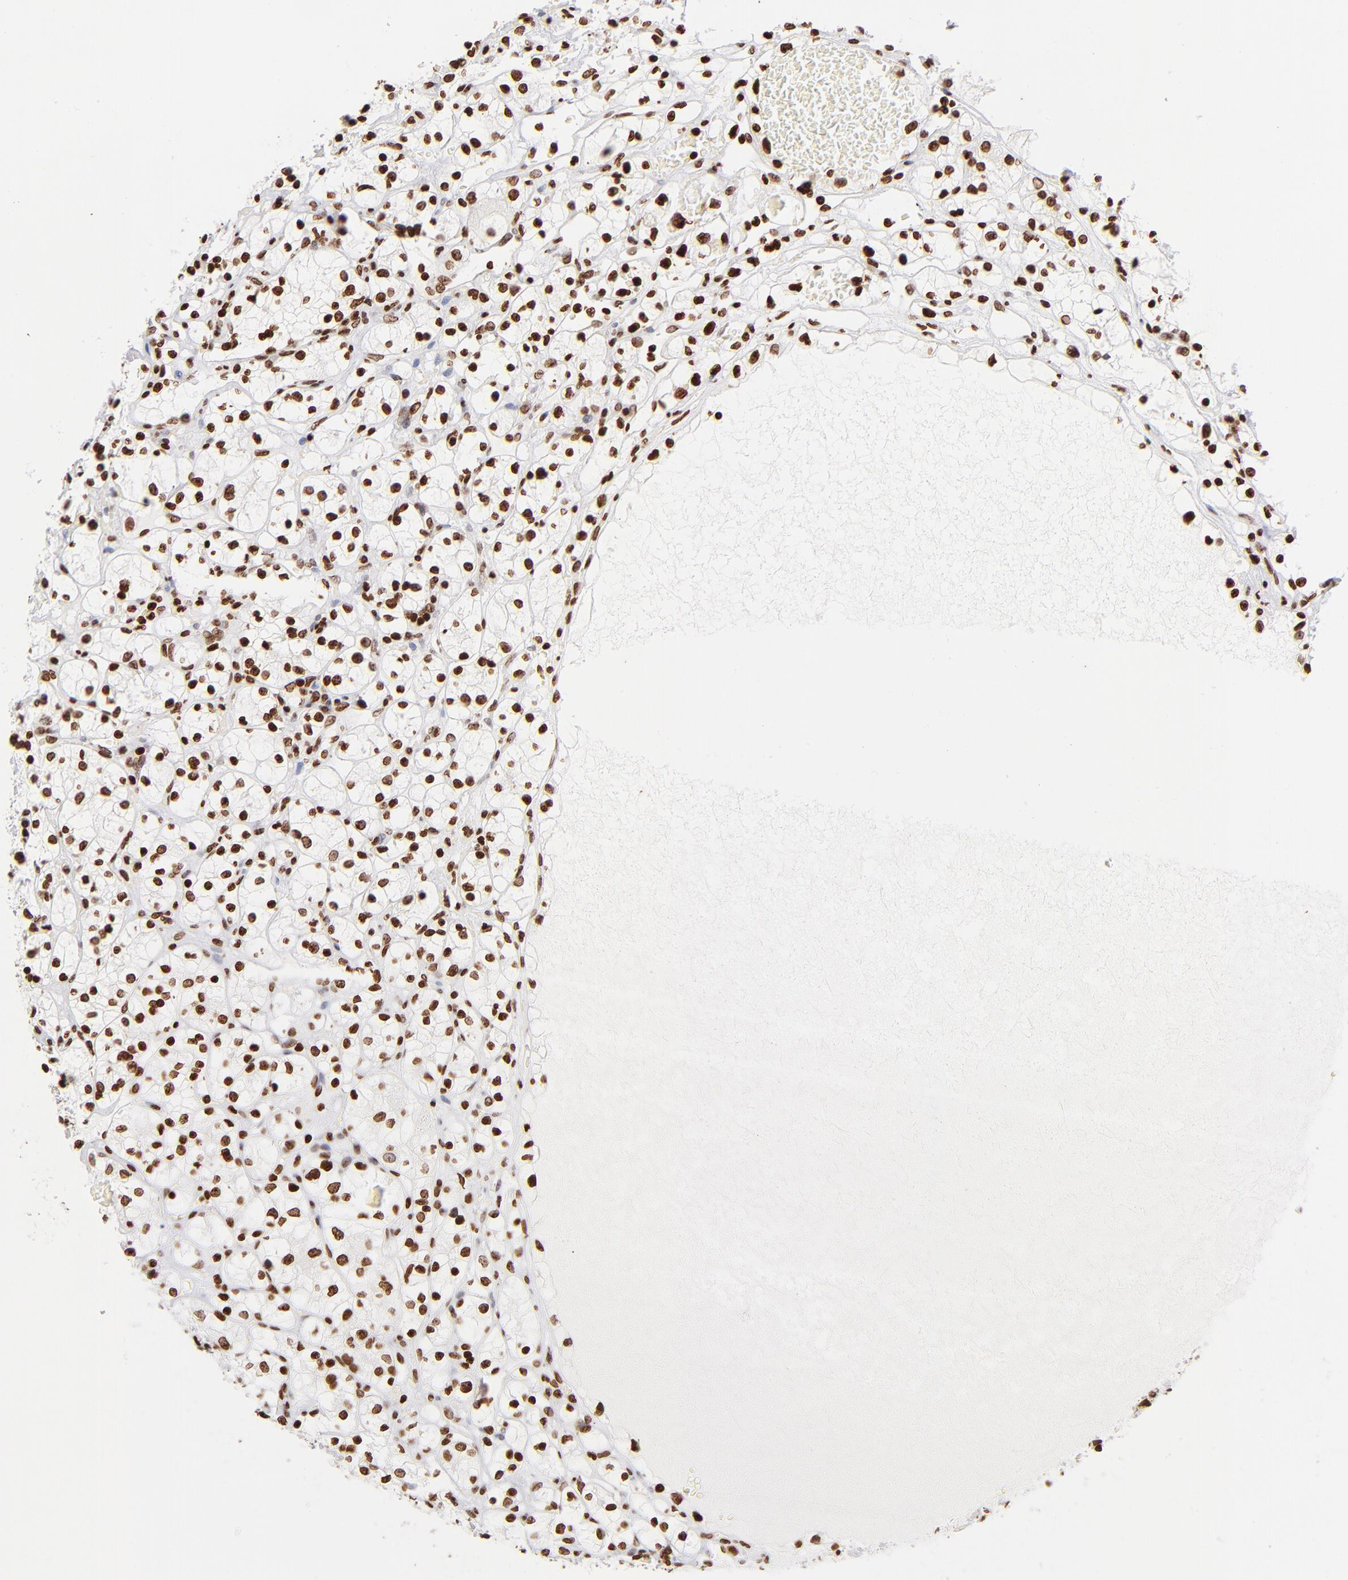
{"staining": {"intensity": "strong", "quantity": ">75%", "location": "nuclear"}, "tissue": "renal cancer", "cell_type": "Tumor cells", "image_type": "cancer", "snomed": [{"axis": "morphology", "description": "Adenocarcinoma, NOS"}, {"axis": "topography", "description": "Kidney"}], "caption": "The immunohistochemical stain highlights strong nuclear expression in tumor cells of renal cancer (adenocarcinoma) tissue.", "gene": "RTL4", "patient": {"sex": "female", "age": 60}}